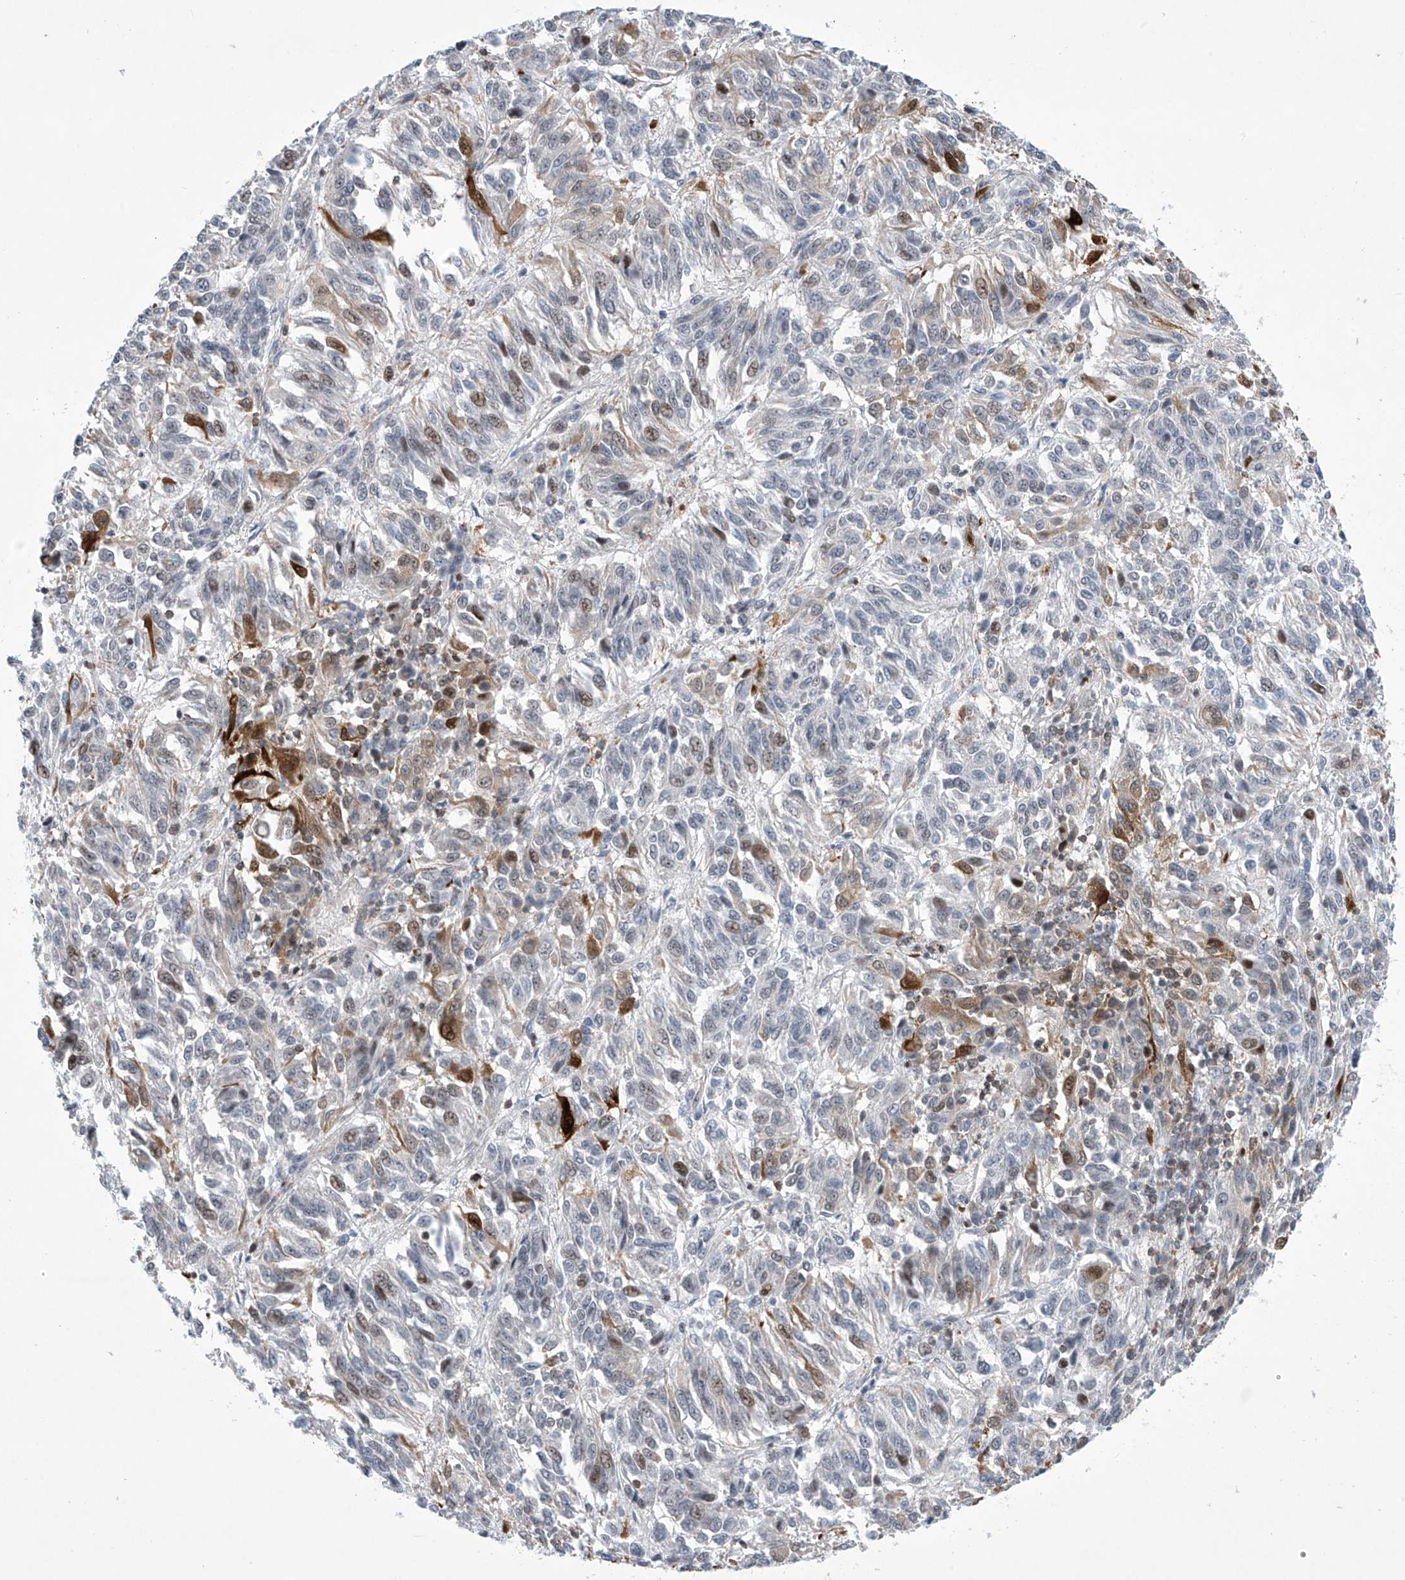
{"staining": {"intensity": "moderate", "quantity": "<25%", "location": "cytoplasmic/membranous,nuclear"}, "tissue": "melanoma", "cell_type": "Tumor cells", "image_type": "cancer", "snomed": [{"axis": "morphology", "description": "Malignant melanoma, Metastatic site"}, {"axis": "topography", "description": "Lung"}], "caption": "A brown stain labels moderate cytoplasmic/membranous and nuclear expression of a protein in melanoma tumor cells.", "gene": "MSL3", "patient": {"sex": "male", "age": 64}}